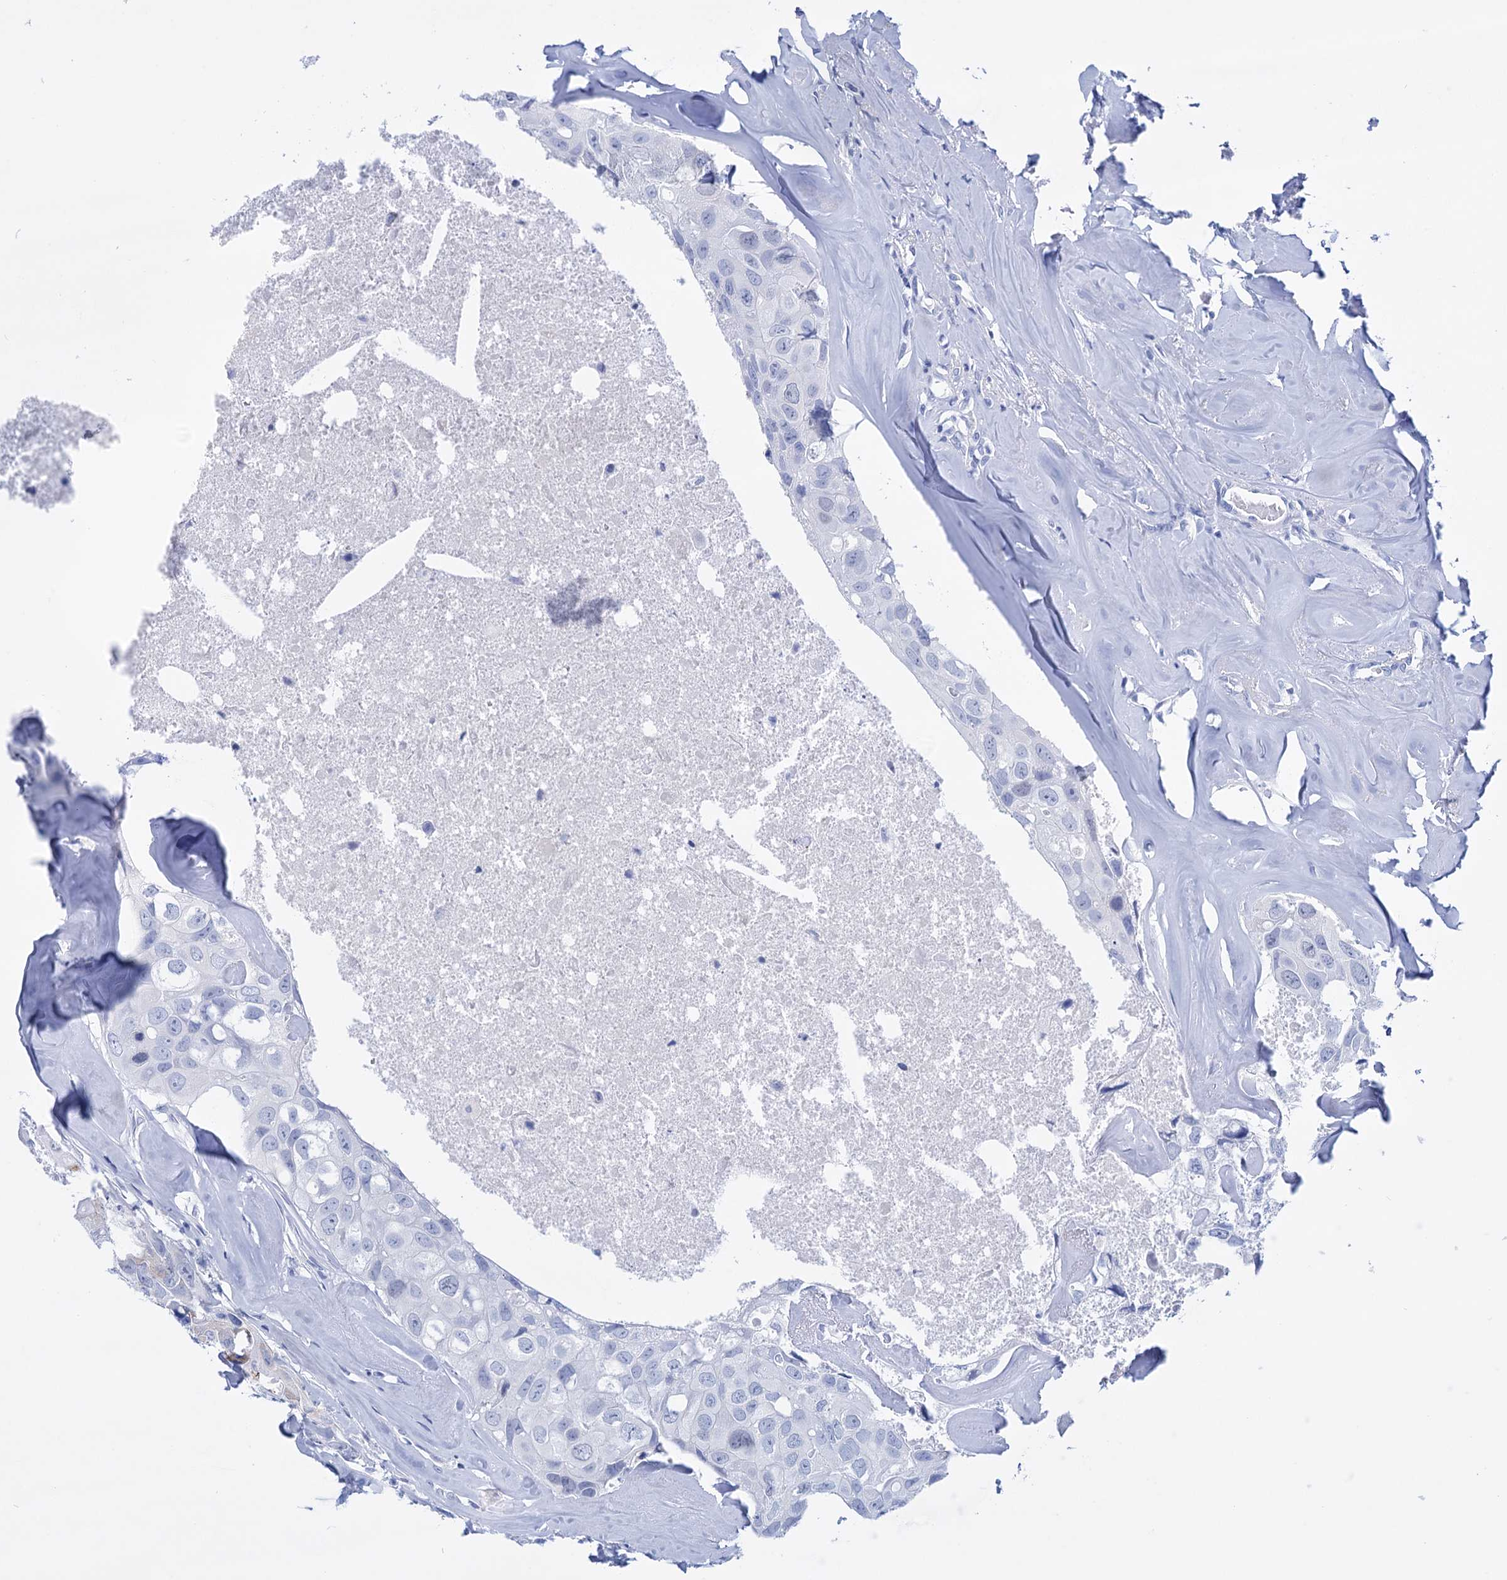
{"staining": {"intensity": "negative", "quantity": "none", "location": "none"}, "tissue": "head and neck cancer", "cell_type": "Tumor cells", "image_type": "cancer", "snomed": [{"axis": "morphology", "description": "Adenocarcinoma, NOS"}, {"axis": "morphology", "description": "Adenocarcinoma, metastatic, NOS"}, {"axis": "topography", "description": "Head-Neck"}], "caption": "A histopathology image of human head and neck cancer is negative for staining in tumor cells. (Stains: DAB immunohistochemistry (IHC) with hematoxylin counter stain, Microscopy: brightfield microscopy at high magnification).", "gene": "FBXW12", "patient": {"sex": "male", "age": 75}}